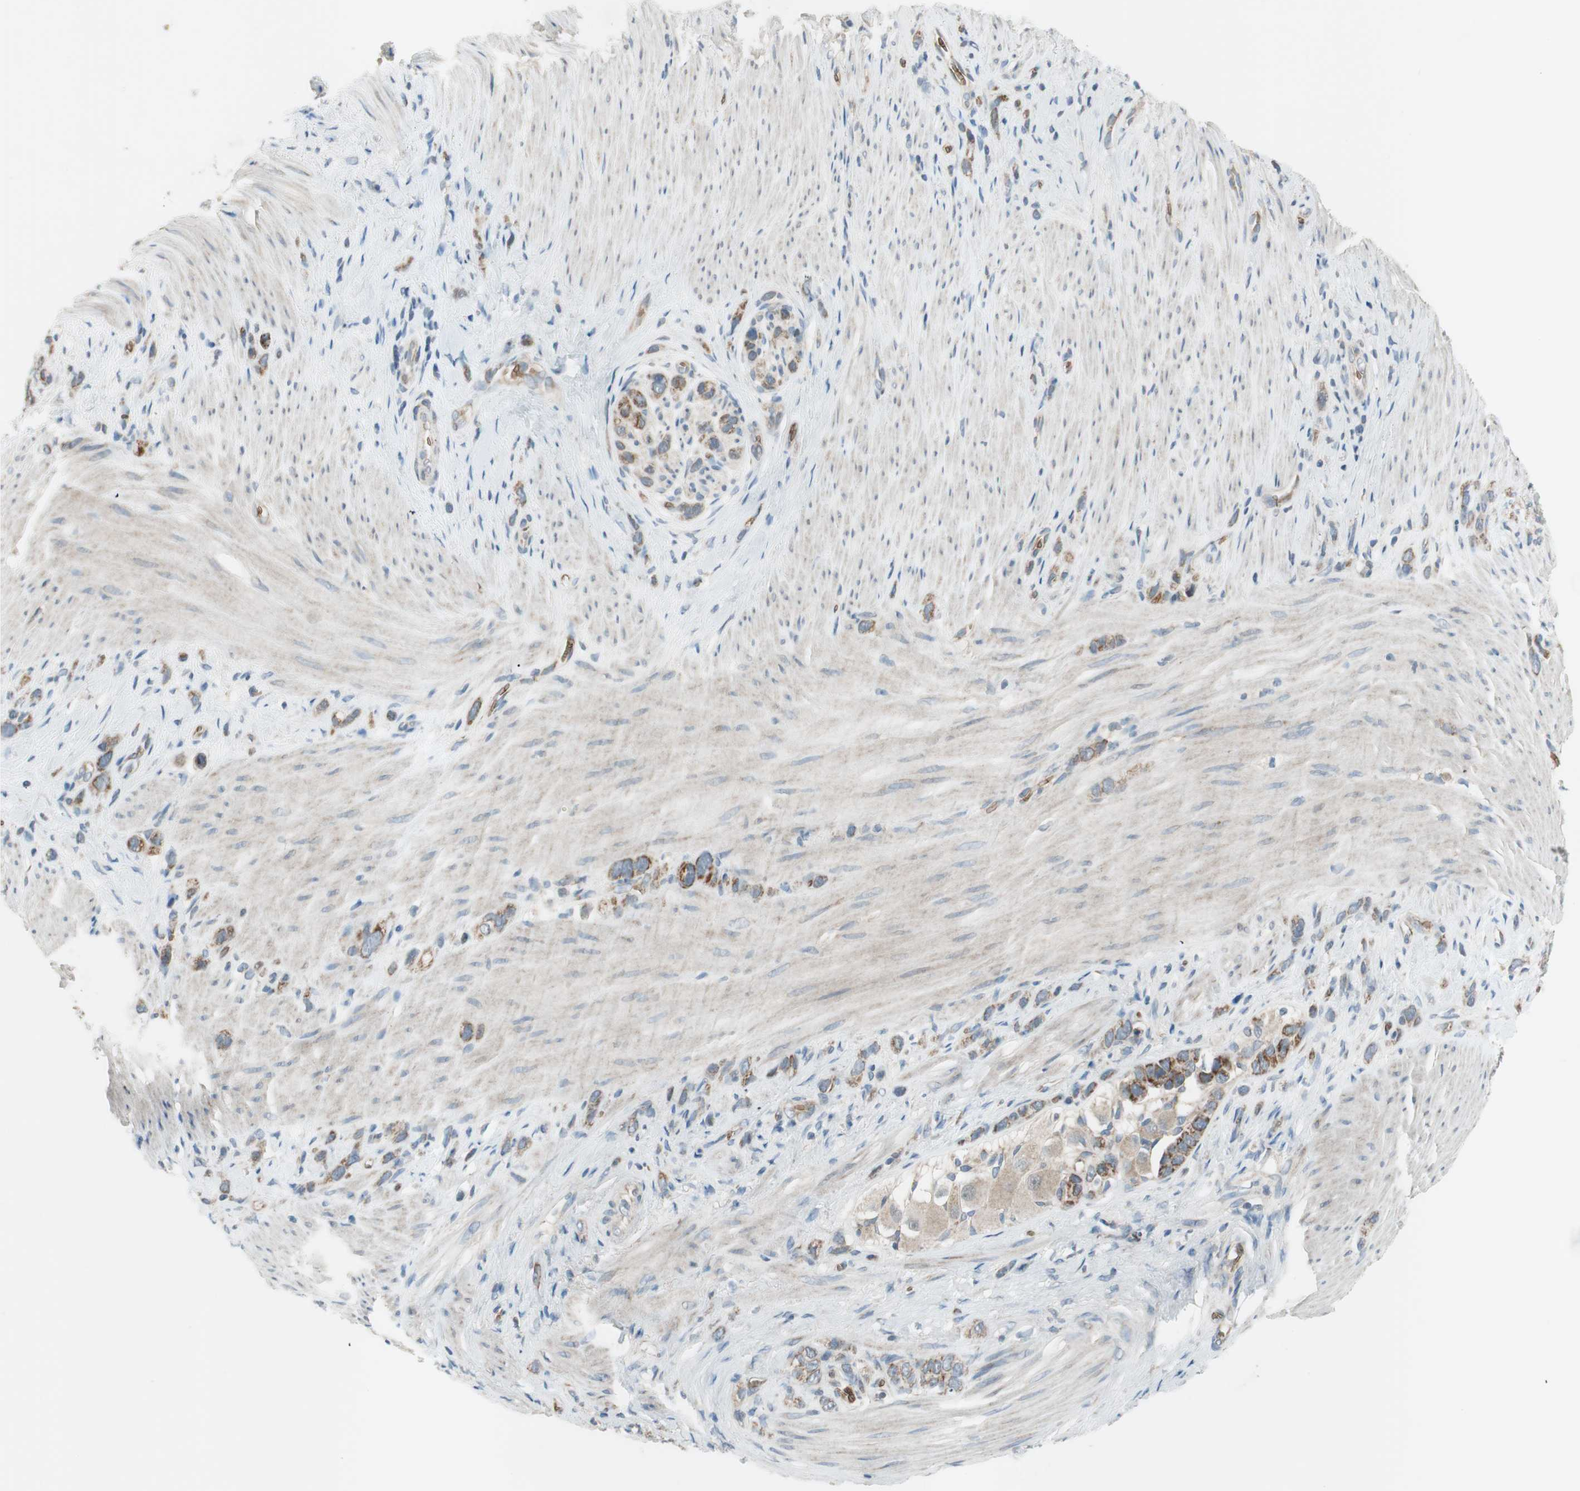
{"staining": {"intensity": "moderate", "quantity": ">75%", "location": "cytoplasmic/membranous"}, "tissue": "stomach cancer", "cell_type": "Tumor cells", "image_type": "cancer", "snomed": [{"axis": "morphology", "description": "Normal tissue, NOS"}, {"axis": "morphology", "description": "Adenocarcinoma, NOS"}, {"axis": "morphology", "description": "Adenocarcinoma, High grade"}, {"axis": "topography", "description": "Stomach, upper"}, {"axis": "topography", "description": "Stomach"}], "caption": "DAB (3,3'-diaminobenzidine) immunohistochemical staining of human stomach adenocarcinoma displays moderate cytoplasmic/membranous protein positivity in about >75% of tumor cells.", "gene": "GYPC", "patient": {"sex": "female", "age": 65}}